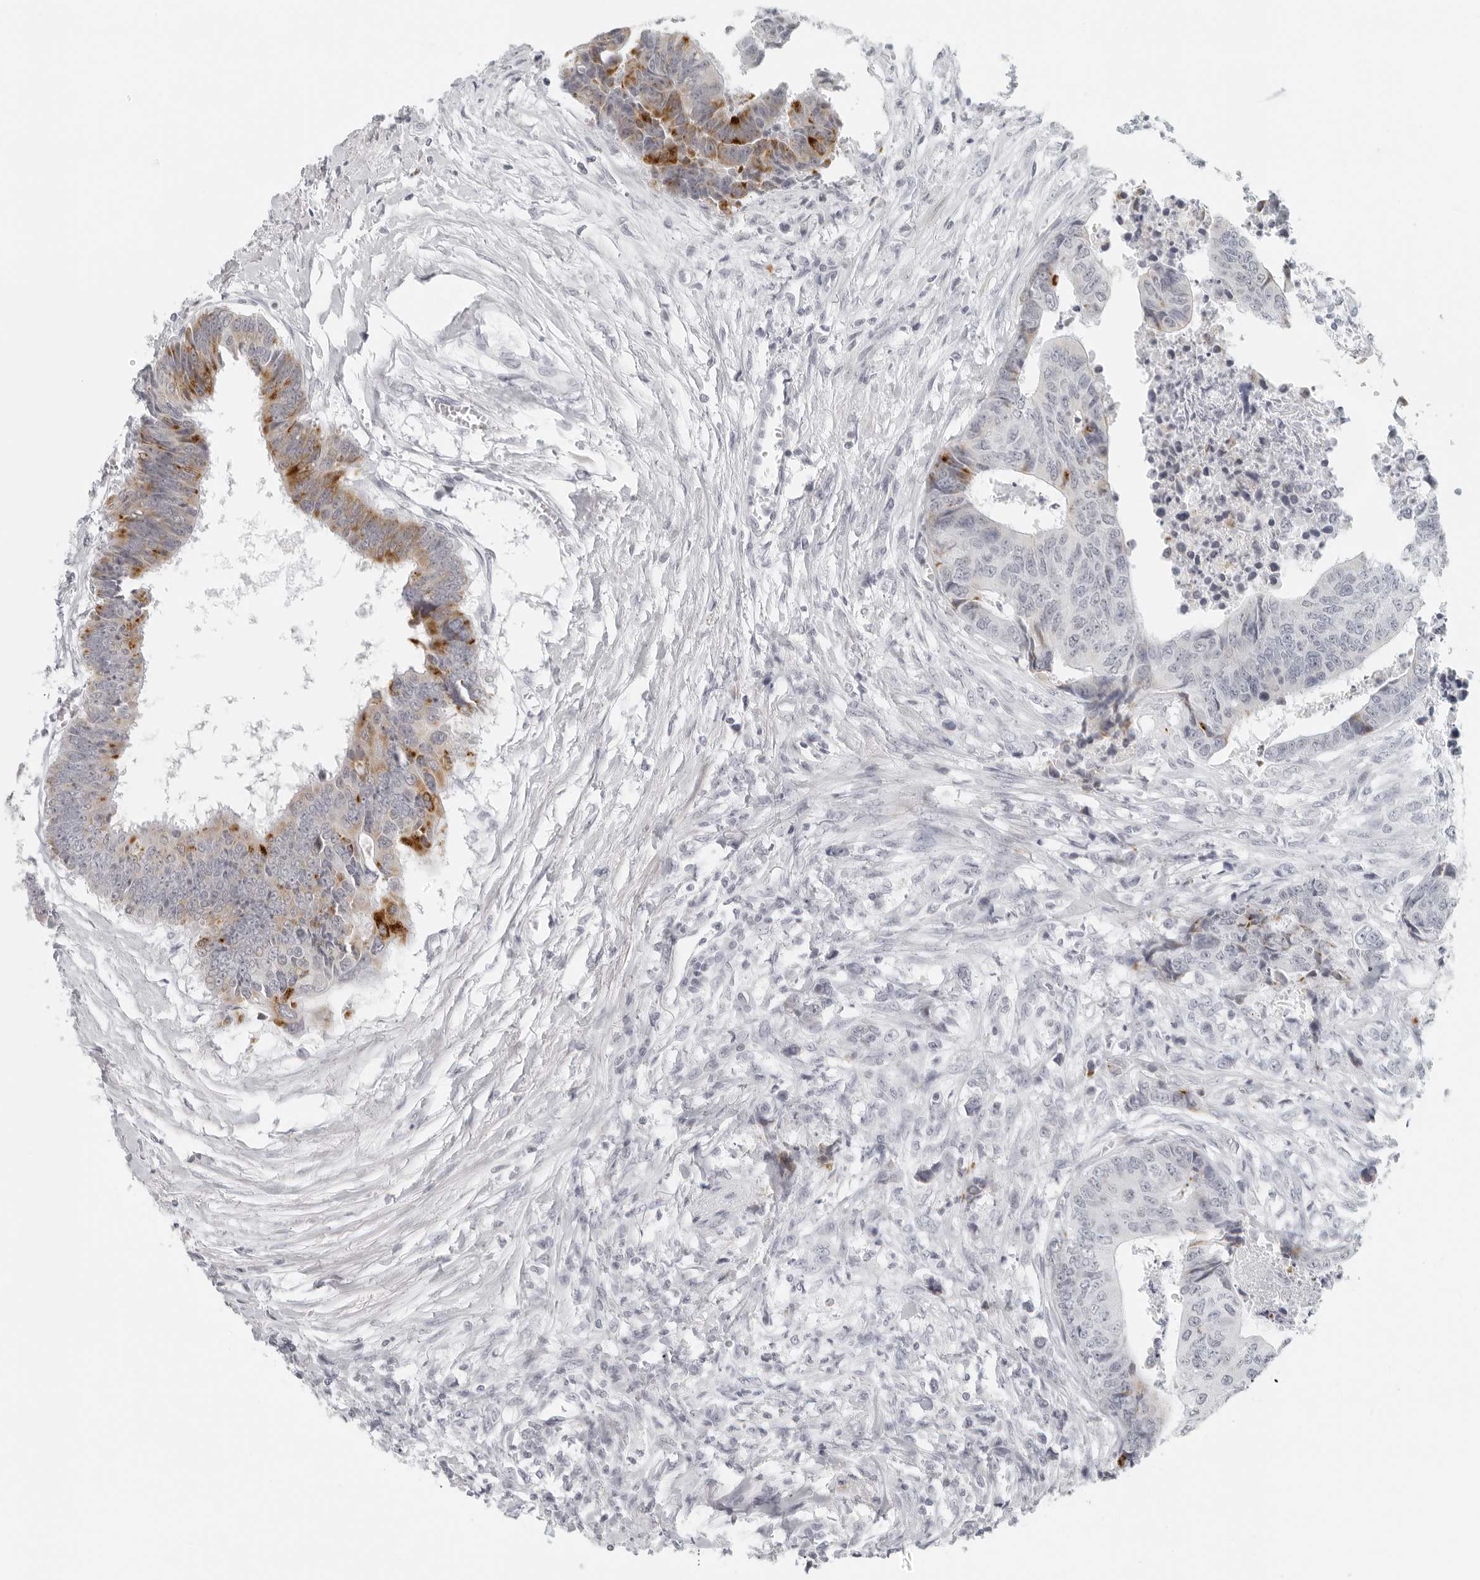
{"staining": {"intensity": "moderate", "quantity": "<25%", "location": "cytoplasmic/membranous"}, "tissue": "colorectal cancer", "cell_type": "Tumor cells", "image_type": "cancer", "snomed": [{"axis": "morphology", "description": "Adenocarcinoma, NOS"}, {"axis": "topography", "description": "Rectum"}], "caption": "Immunohistochemistry histopathology image of neoplastic tissue: colorectal cancer (adenocarcinoma) stained using IHC demonstrates low levels of moderate protein expression localized specifically in the cytoplasmic/membranous of tumor cells, appearing as a cytoplasmic/membranous brown color.", "gene": "RPS6KC1", "patient": {"sex": "male", "age": 84}}